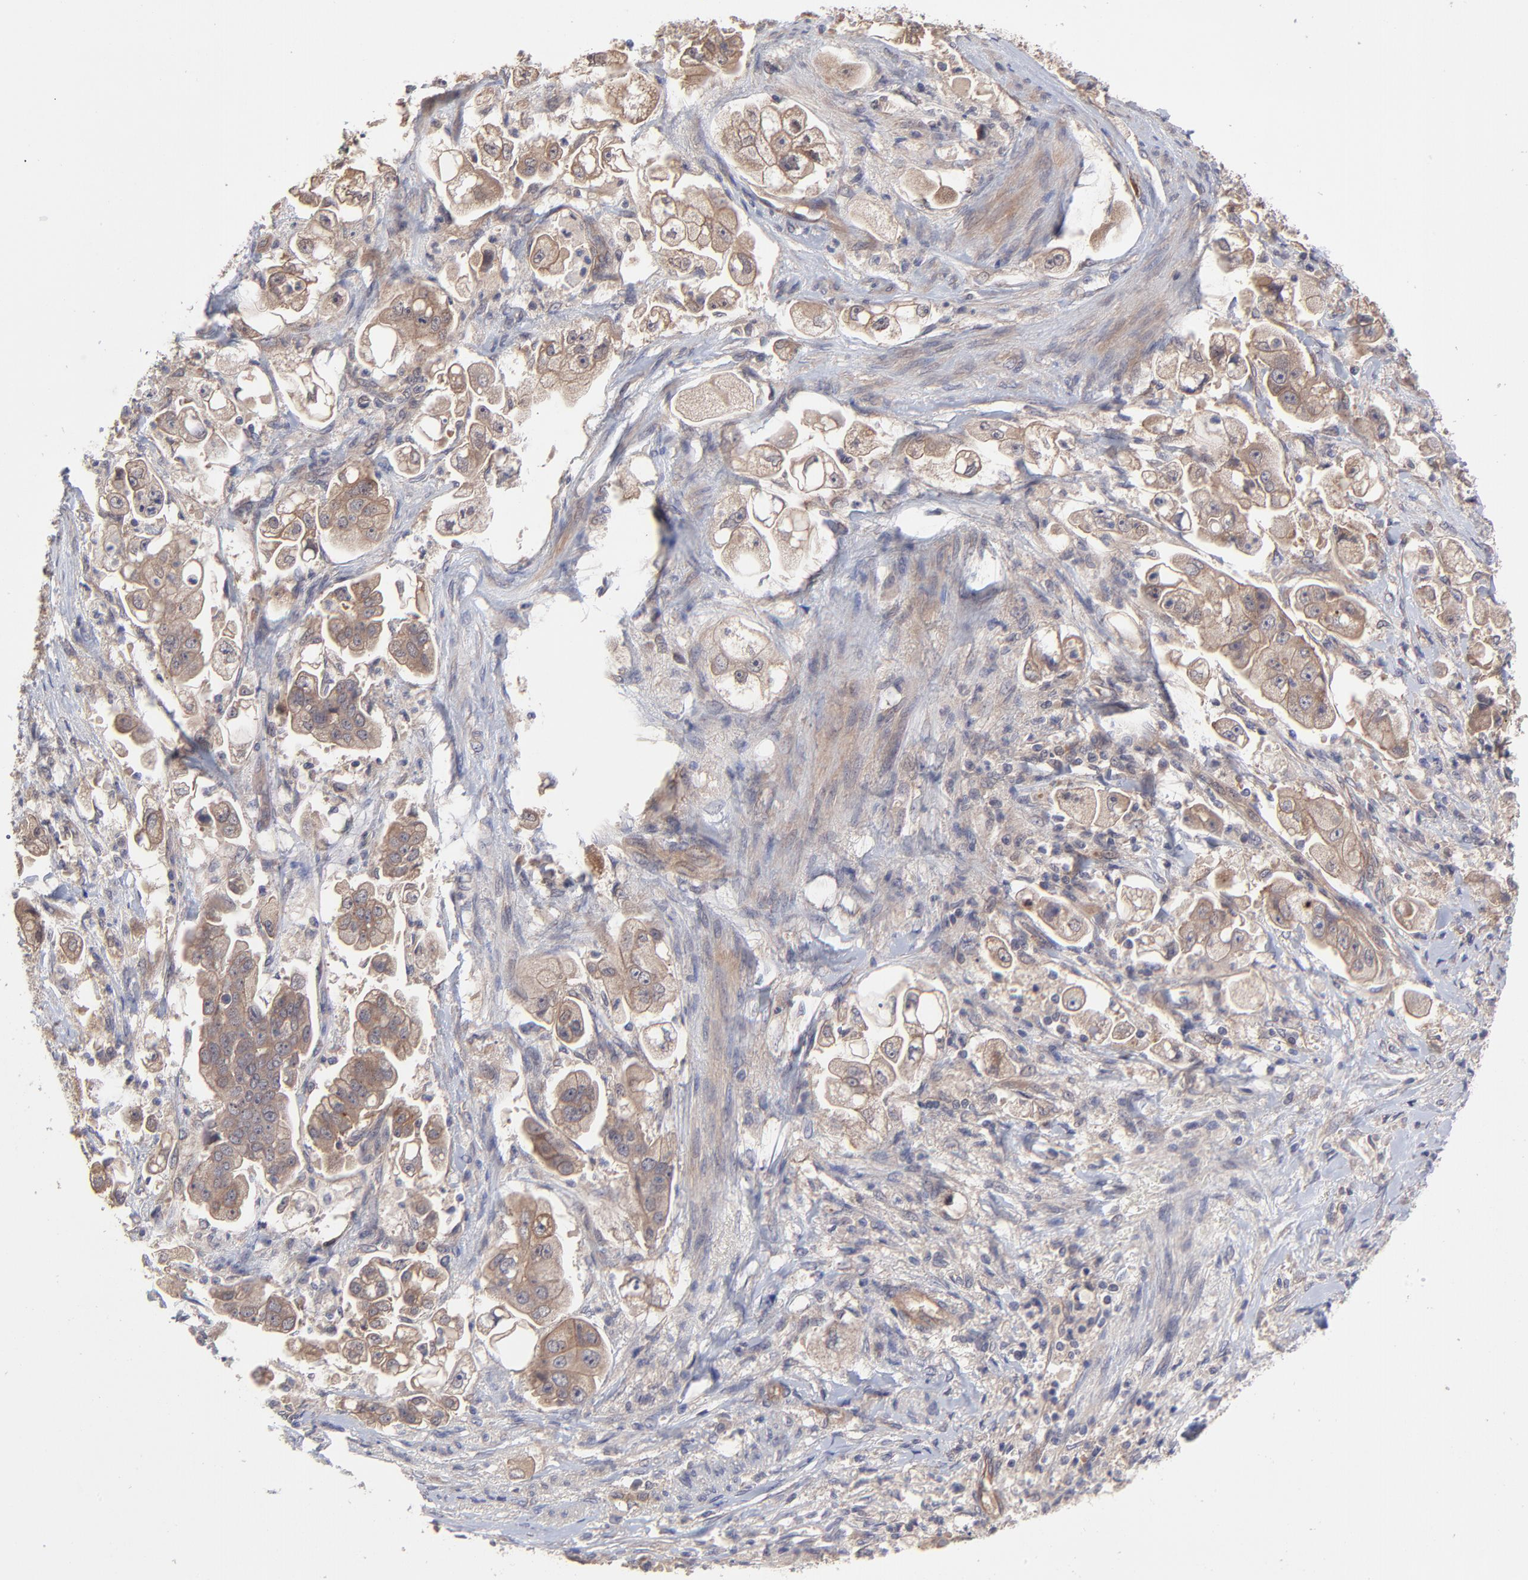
{"staining": {"intensity": "moderate", "quantity": ">75%", "location": "cytoplasmic/membranous"}, "tissue": "stomach cancer", "cell_type": "Tumor cells", "image_type": "cancer", "snomed": [{"axis": "morphology", "description": "Adenocarcinoma, NOS"}, {"axis": "topography", "description": "Stomach"}], "caption": "The immunohistochemical stain highlights moderate cytoplasmic/membranous staining in tumor cells of stomach cancer (adenocarcinoma) tissue. (Brightfield microscopy of DAB IHC at high magnification).", "gene": "ZNF780B", "patient": {"sex": "male", "age": 62}}